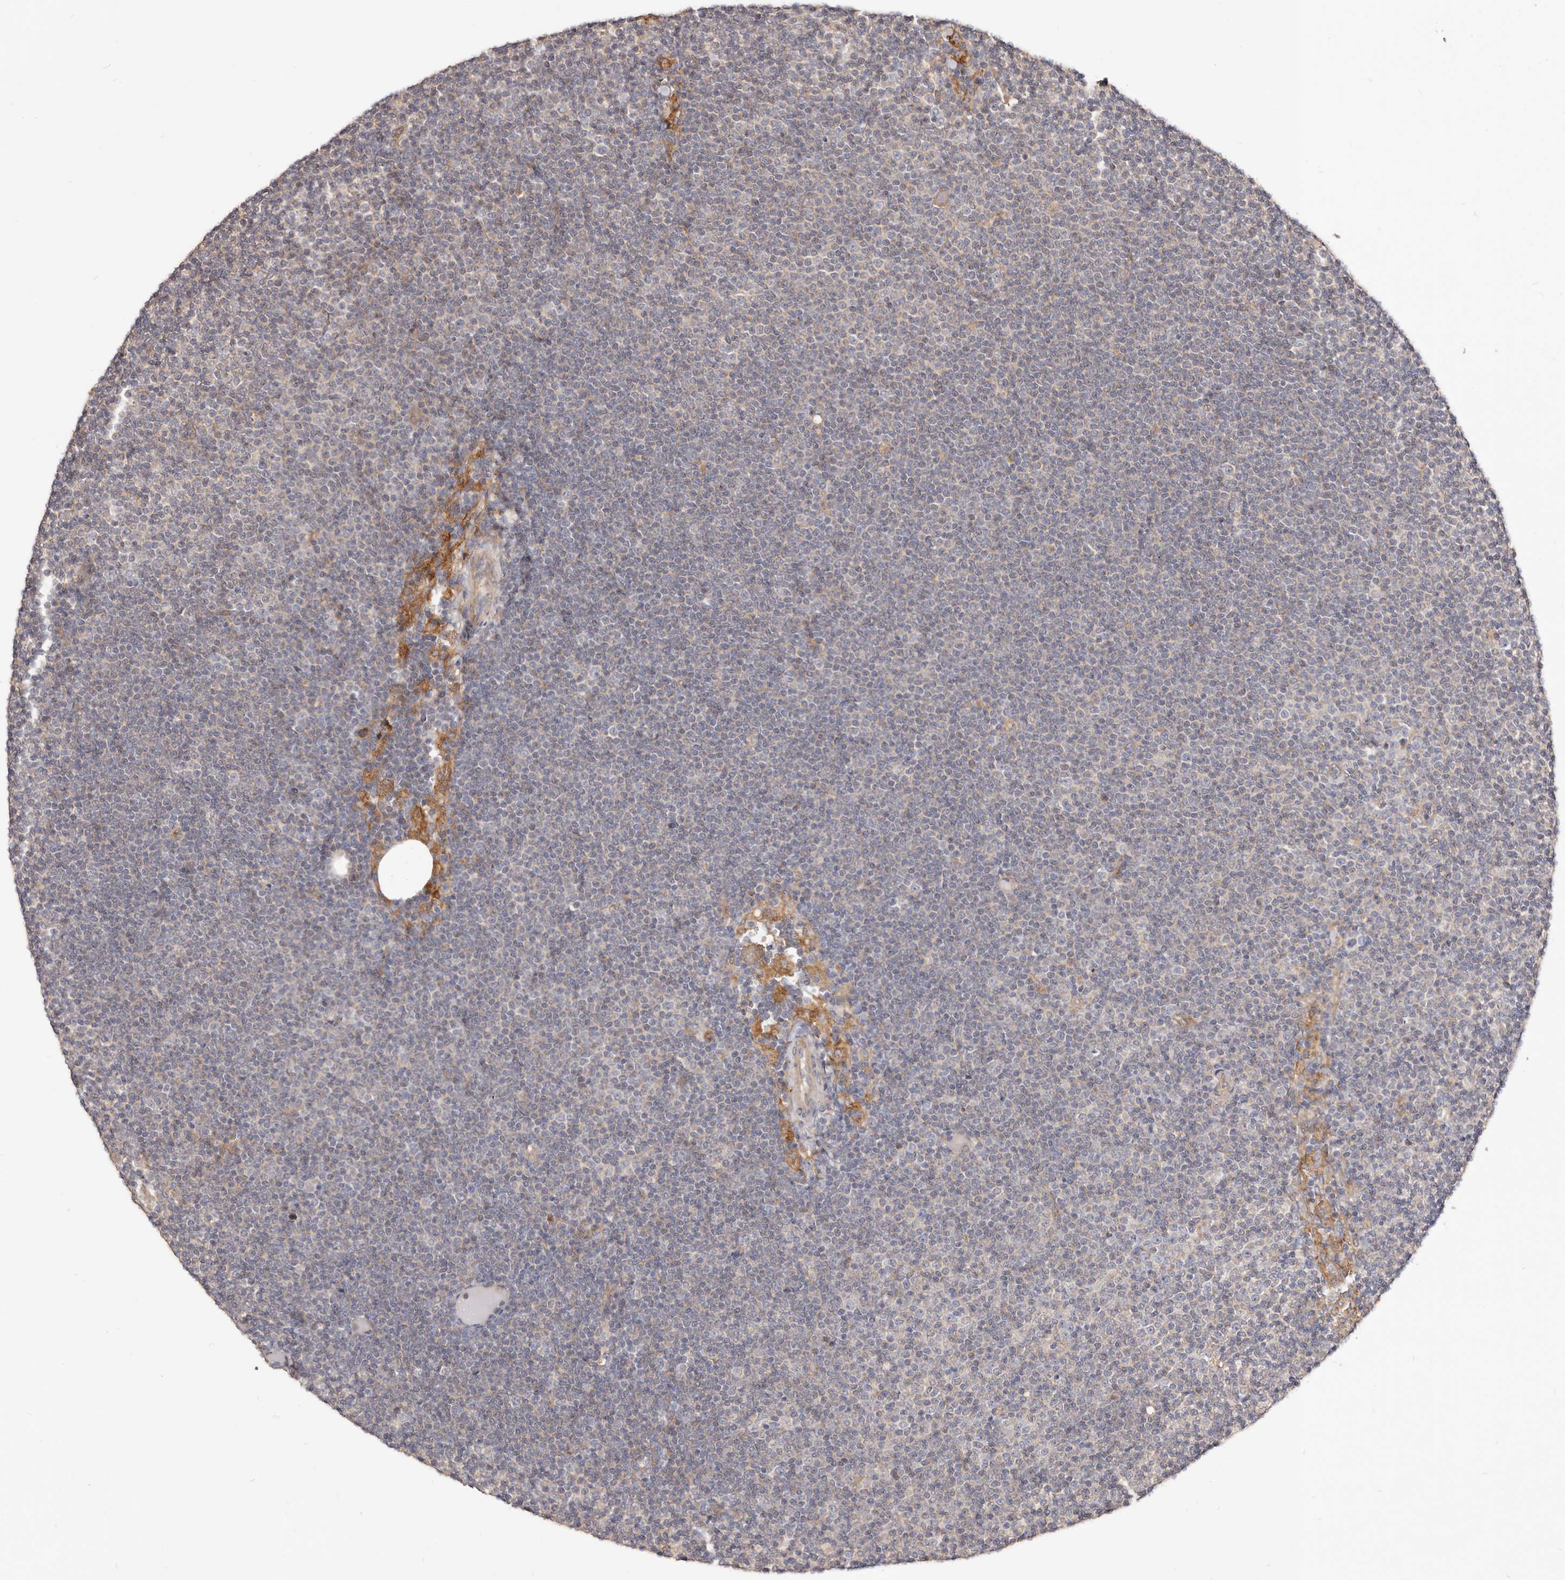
{"staining": {"intensity": "negative", "quantity": "none", "location": "none"}, "tissue": "lymphoma", "cell_type": "Tumor cells", "image_type": "cancer", "snomed": [{"axis": "morphology", "description": "Malignant lymphoma, non-Hodgkin's type, Low grade"}, {"axis": "topography", "description": "Lymph node"}], "caption": "The micrograph demonstrates no staining of tumor cells in lymphoma. (Stains: DAB IHC with hematoxylin counter stain, Microscopy: brightfield microscopy at high magnification).", "gene": "LRRC25", "patient": {"sex": "female", "age": 53}}